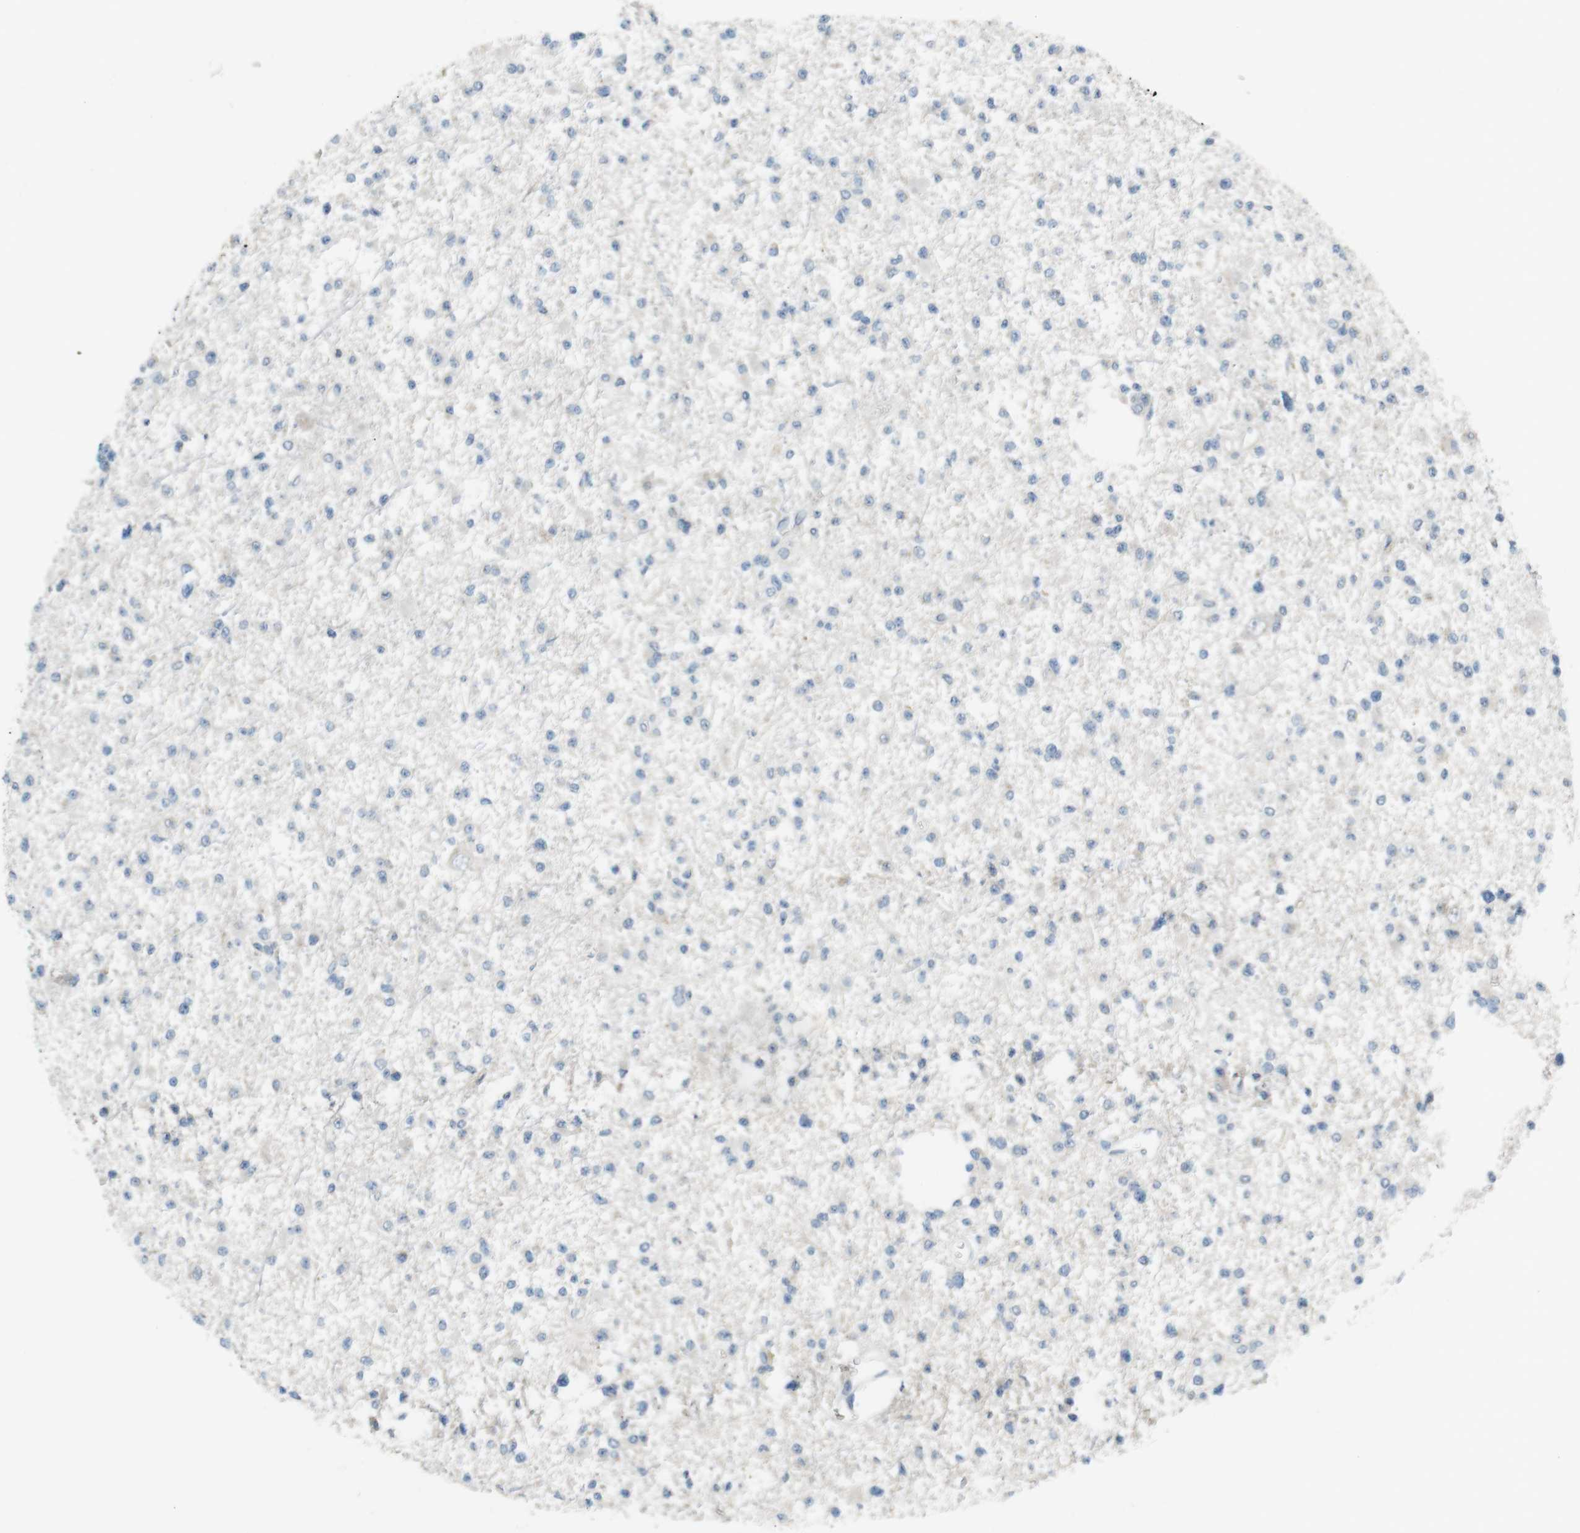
{"staining": {"intensity": "negative", "quantity": "none", "location": "none"}, "tissue": "glioma", "cell_type": "Tumor cells", "image_type": "cancer", "snomed": [{"axis": "morphology", "description": "Glioma, malignant, Low grade"}, {"axis": "topography", "description": "Brain"}], "caption": "An image of human malignant glioma (low-grade) is negative for staining in tumor cells.", "gene": "MUC5B", "patient": {"sex": "female", "age": 22}}